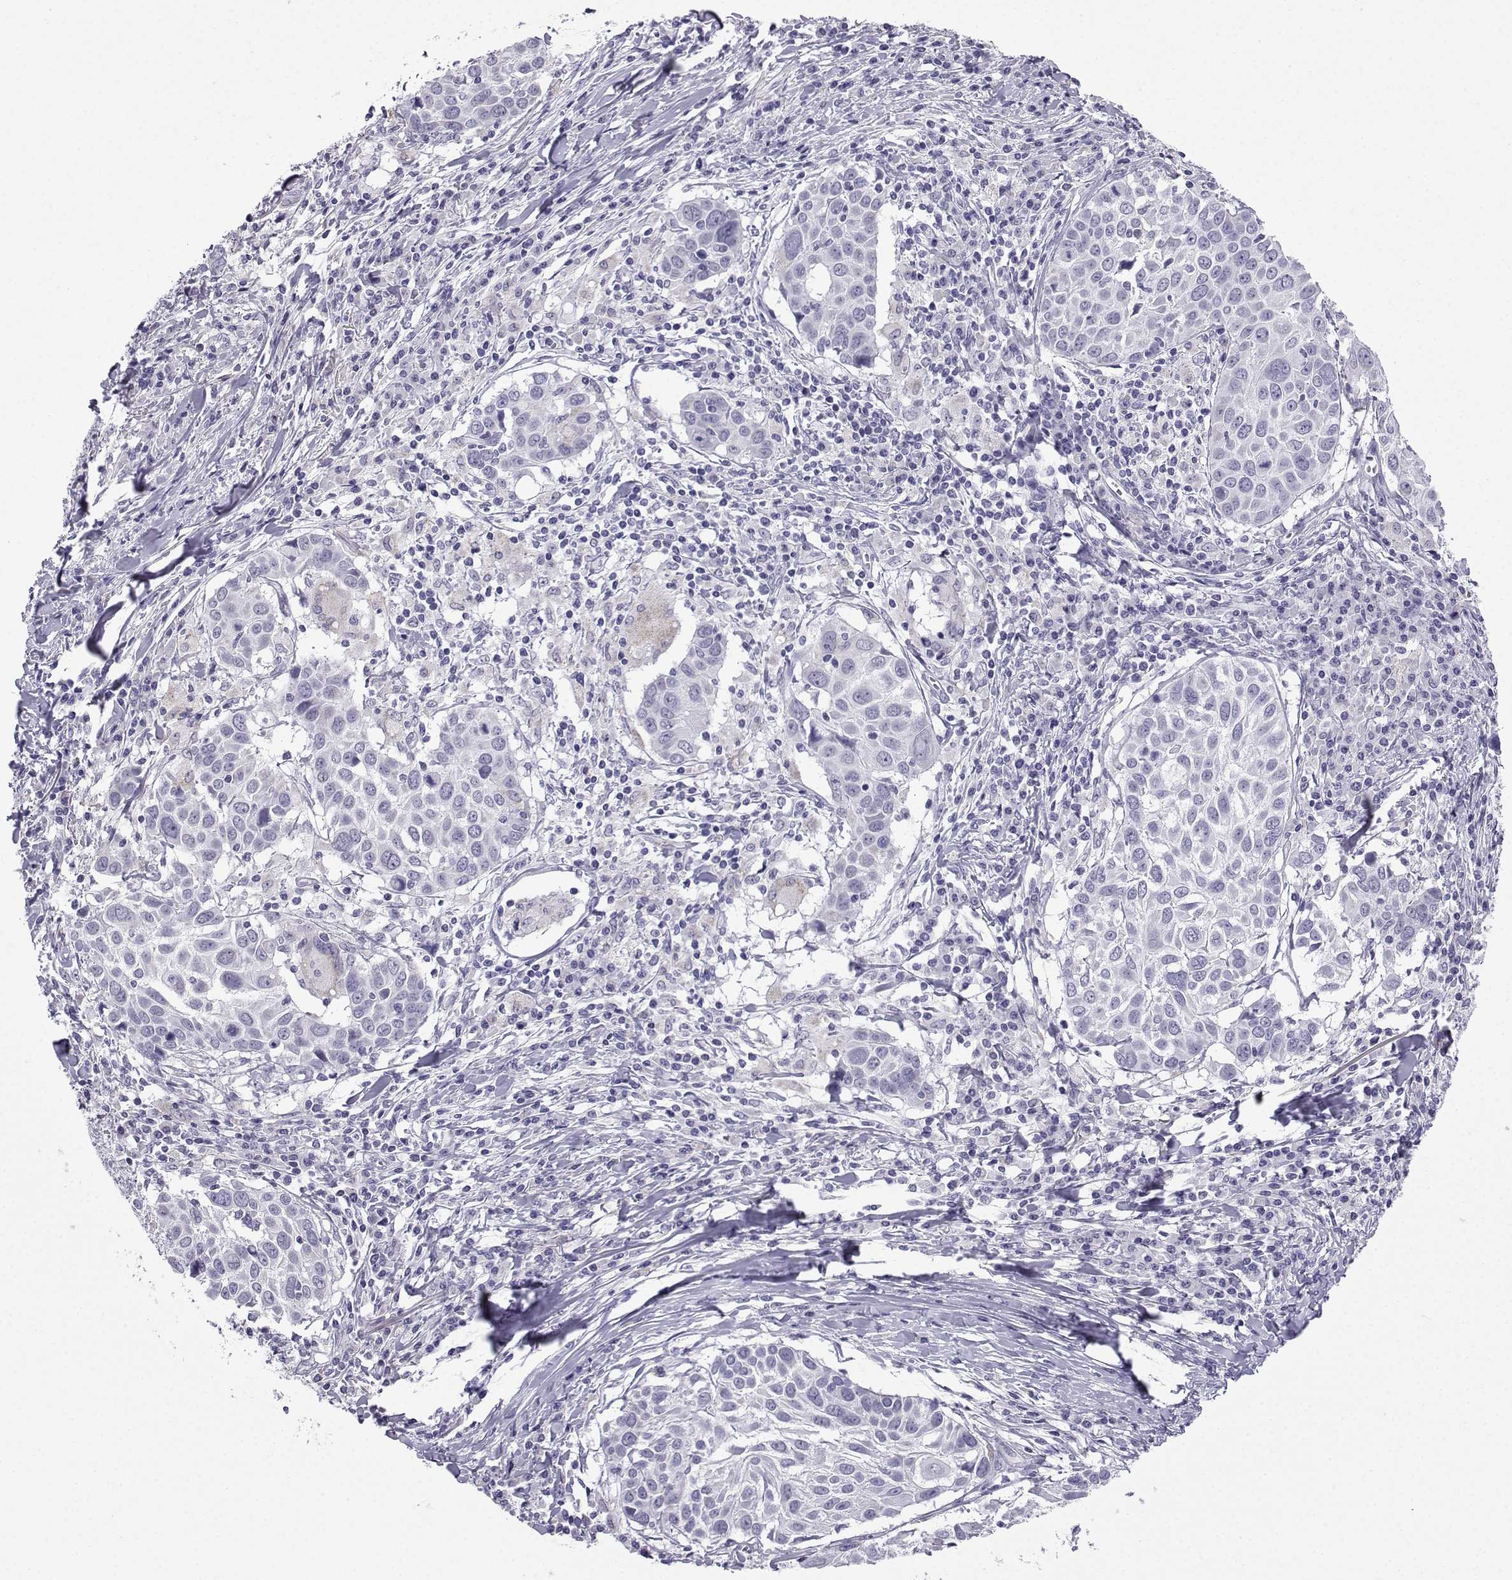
{"staining": {"intensity": "negative", "quantity": "none", "location": "none"}, "tissue": "lung cancer", "cell_type": "Tumor cells", "image_type": "cancer", "snomed": [{"axis": "morphology", "description": "Squamous cell carcinoma, NOS"}, {"axis": "topography", "description": "Lung"}], "caption": "An image of lung squamous cell carcinoma stained for a protein reveals no brown staining in tumor cells. The staining is performed using DAB brown chromogen with nuclei counter-stained in using hematoxylin.", "gene": "ACRBP", "patient": {"sex": "male", "age": 57}}